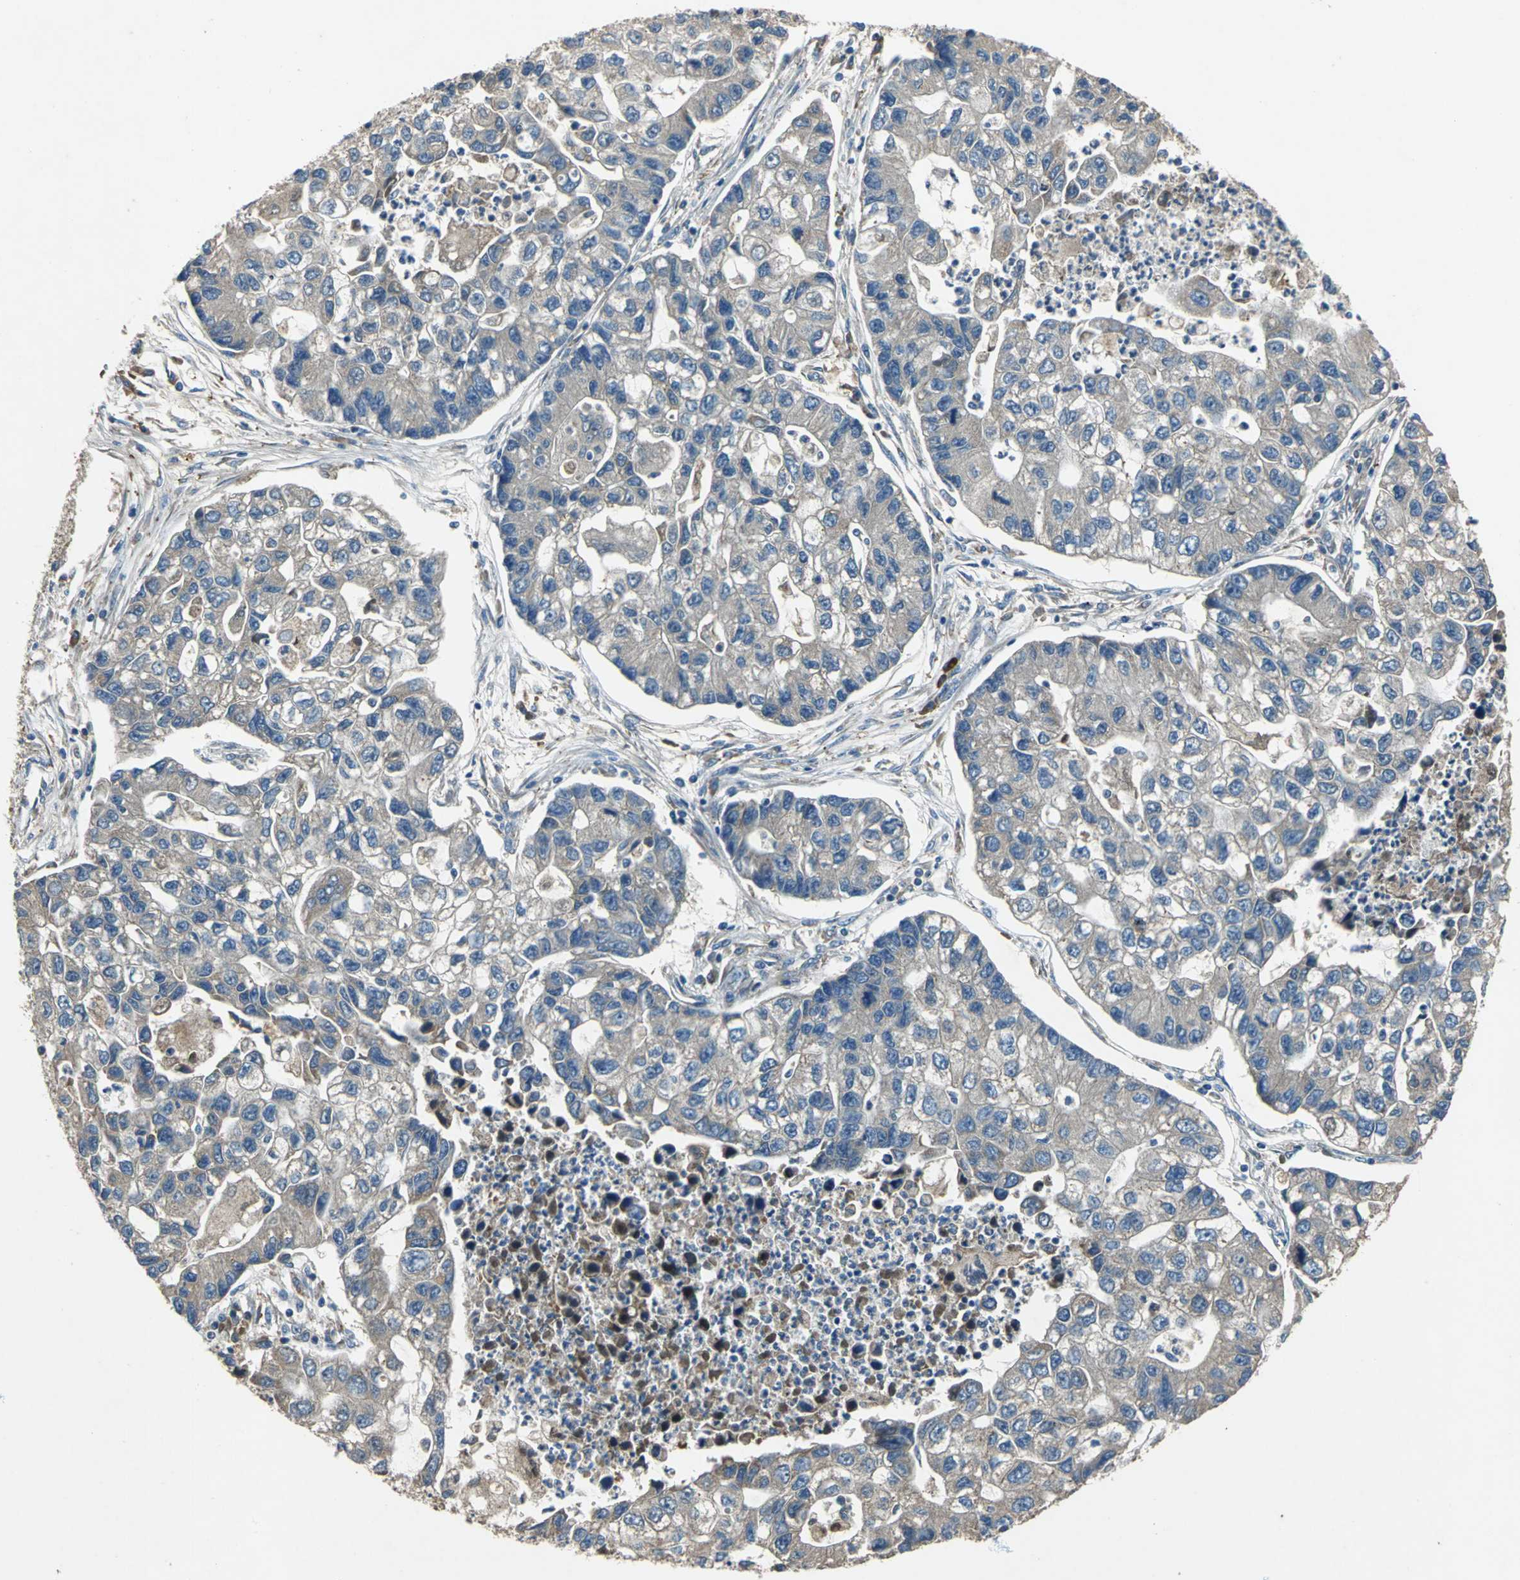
{"staining": {"intensity": "moderate", "quantity": ">75%", "location": "cytoplasmic/membranous"}, "tissue": "lung cancer", "cell_type": "Tumor cells", "image_type": "cancer", "snomed": [{"axis": "morphology", "description": "Adenocarcinoma, NOS"}, {"axis": "topography", "description": "Lung"}], "caption": "Brown immunohistochemical staining in lung cancer demonstrates moderate cytoplasmic/membranous positivity in approximately >75% of tumor cells.", "gene": "HEPH", "patient": {"sex": "female", "age": 51}}